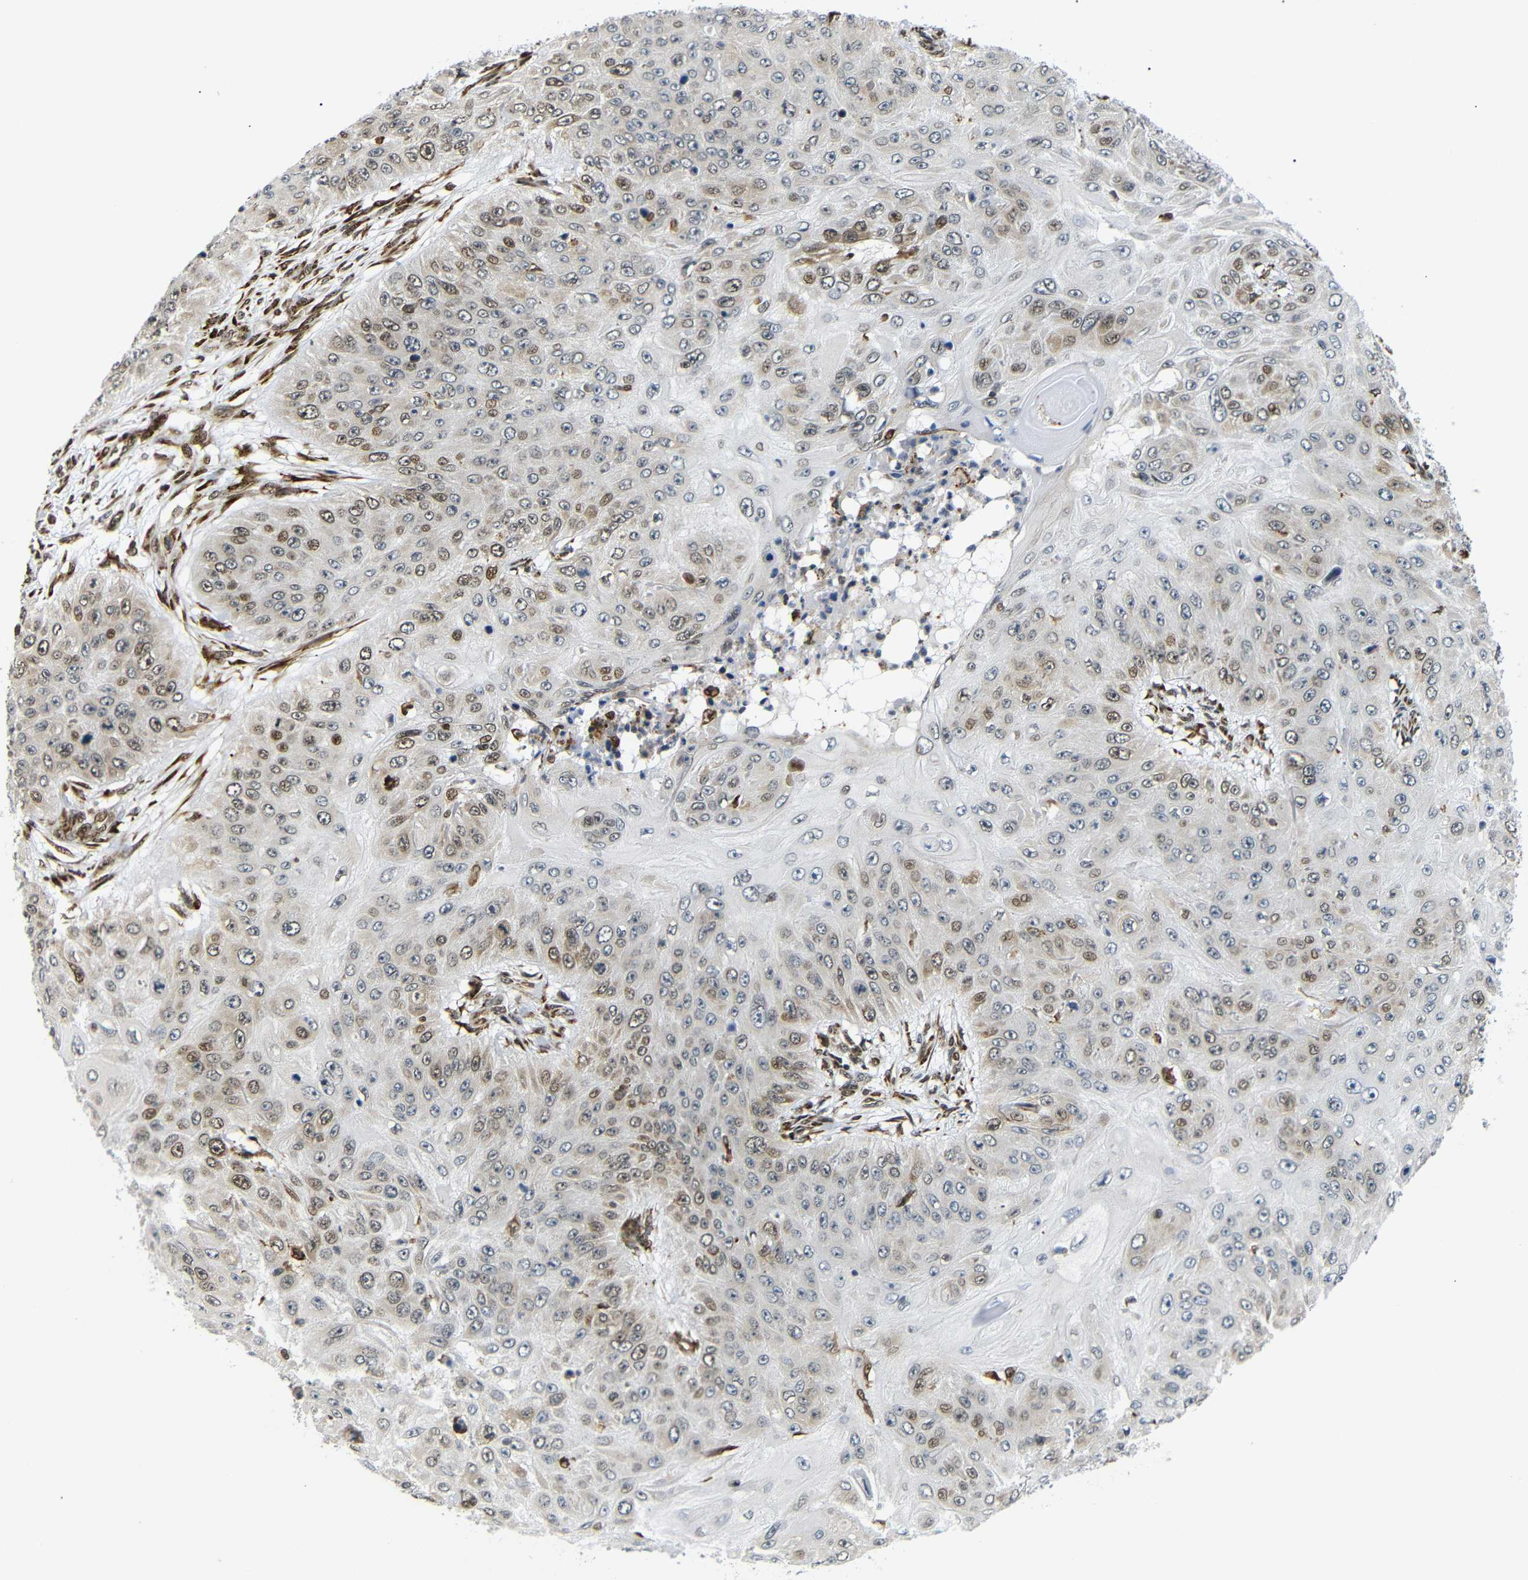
{"staining": {"intensity": "moderate", "quantity": "<25%", "location": "nuclear"}, "tissue": "skin cancer", "cell_type": "Tumor cells", "image_type": "cancer", "snomed": [{"axis": "morphology", "description": "Squamous cell carcinoma, NOS"}, {"axis": "topography", "description": "Skin"}], "caption": "IHC micrograph of neoplastic tissue: human squamous cell carcinoma (skin) stained using immunohistochemistry shows low levels of moderate protein expression localized specifically in the nuclear of tumor cells, appearing as a nuclear brown color.", "gene": "SPCS2", "patient": {"sex": "female", "age": 80}}